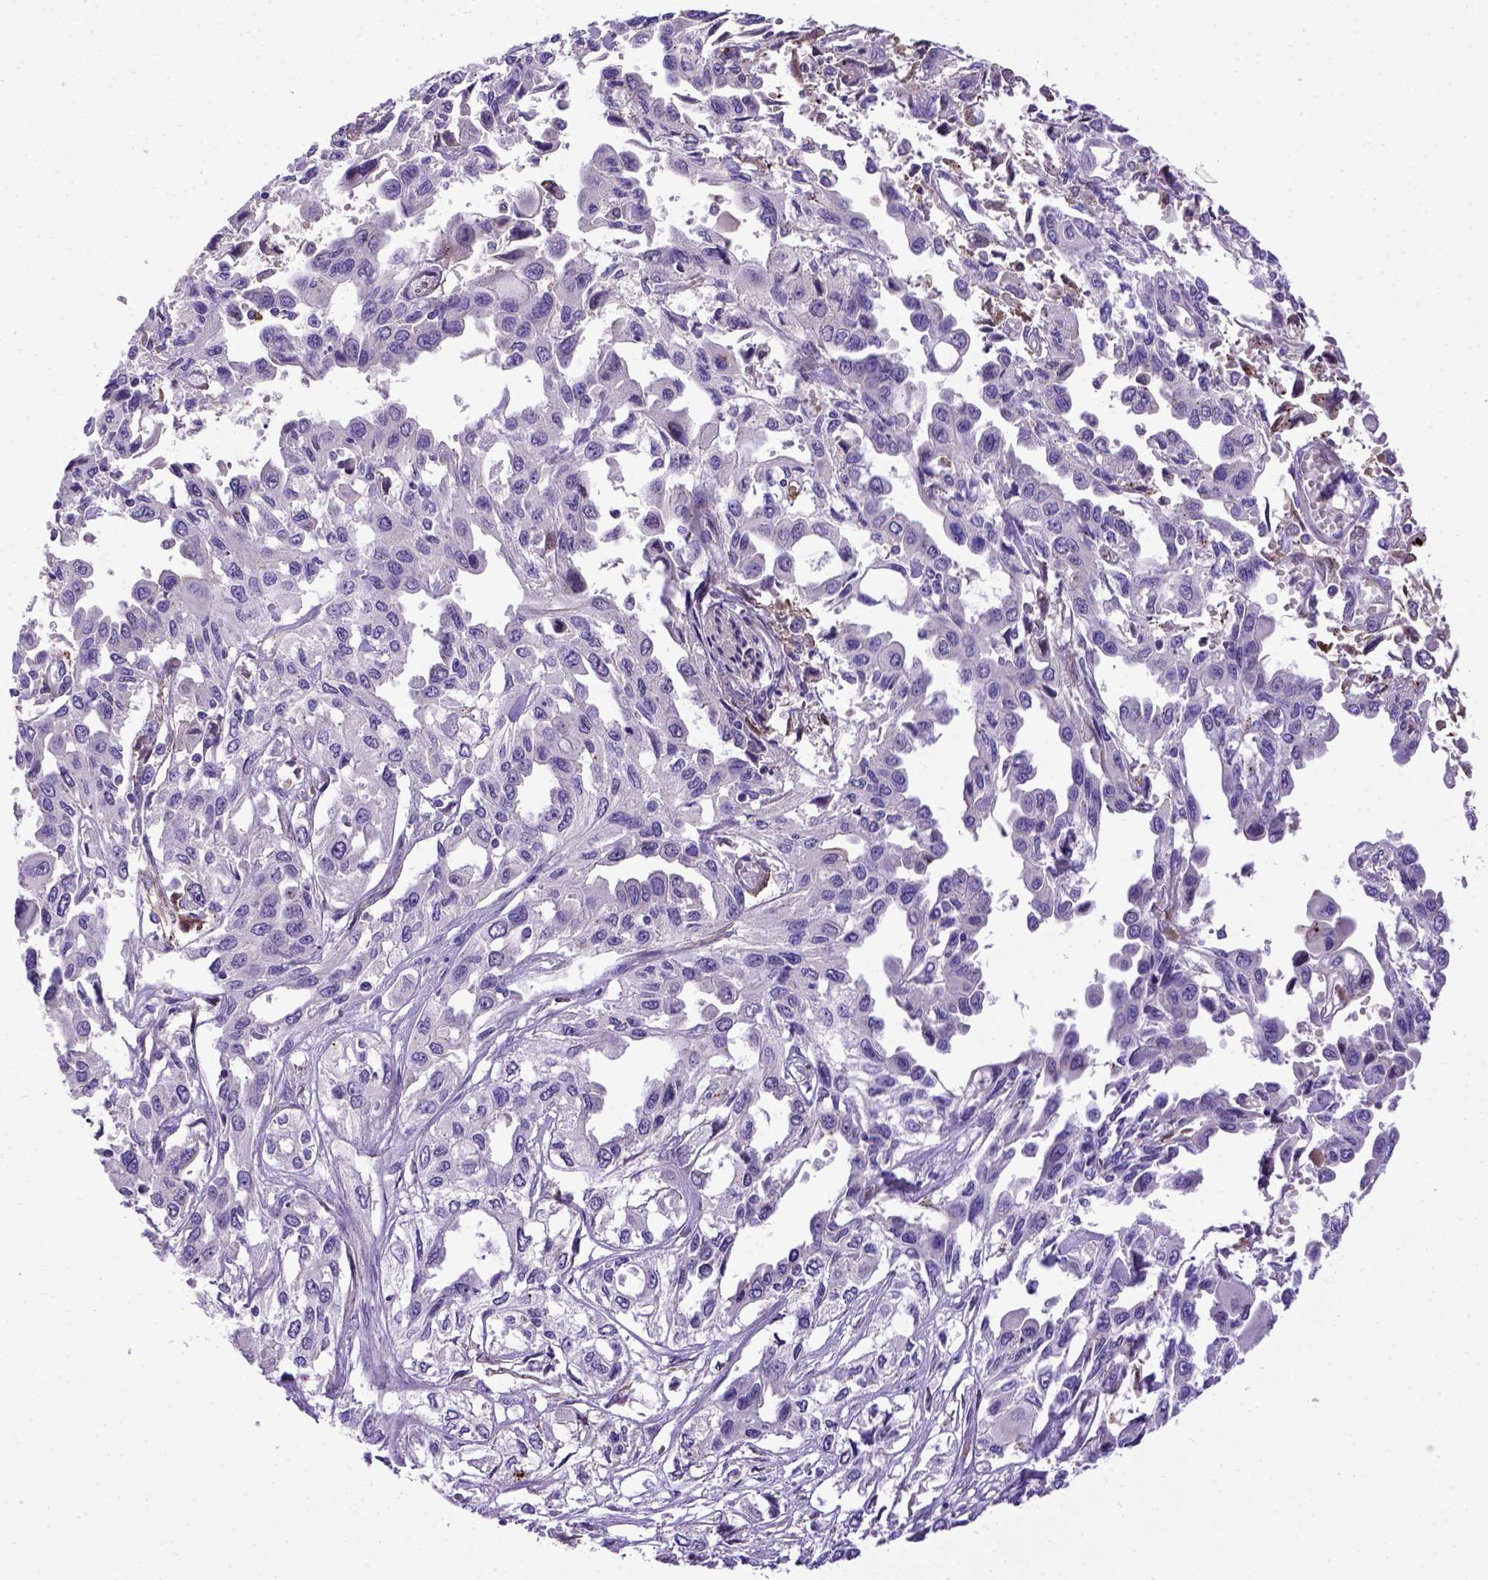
{"staining": {"intensity": "negative", "quantity": "none", "location": "none"}, "tissue": "pancreatic cancer", "cell_type": "Tumor cells", "image_type": "cancer", "snomed": [{"axis": "morphology", "description": "Adenocarcinoma, NOS"}, {"axis": "topography", "description": "Pancreas"}], "caption": "This photomicrograph is of adenocarcinoma (pancreatic) stained with immunohistochemistry (IHC) to label a protein in brown with the nuclei are counter-stained blue. There is no staining in tumor cells.", "gene": "ADAM12", "patient": {"sex": "female", "age": 55}}